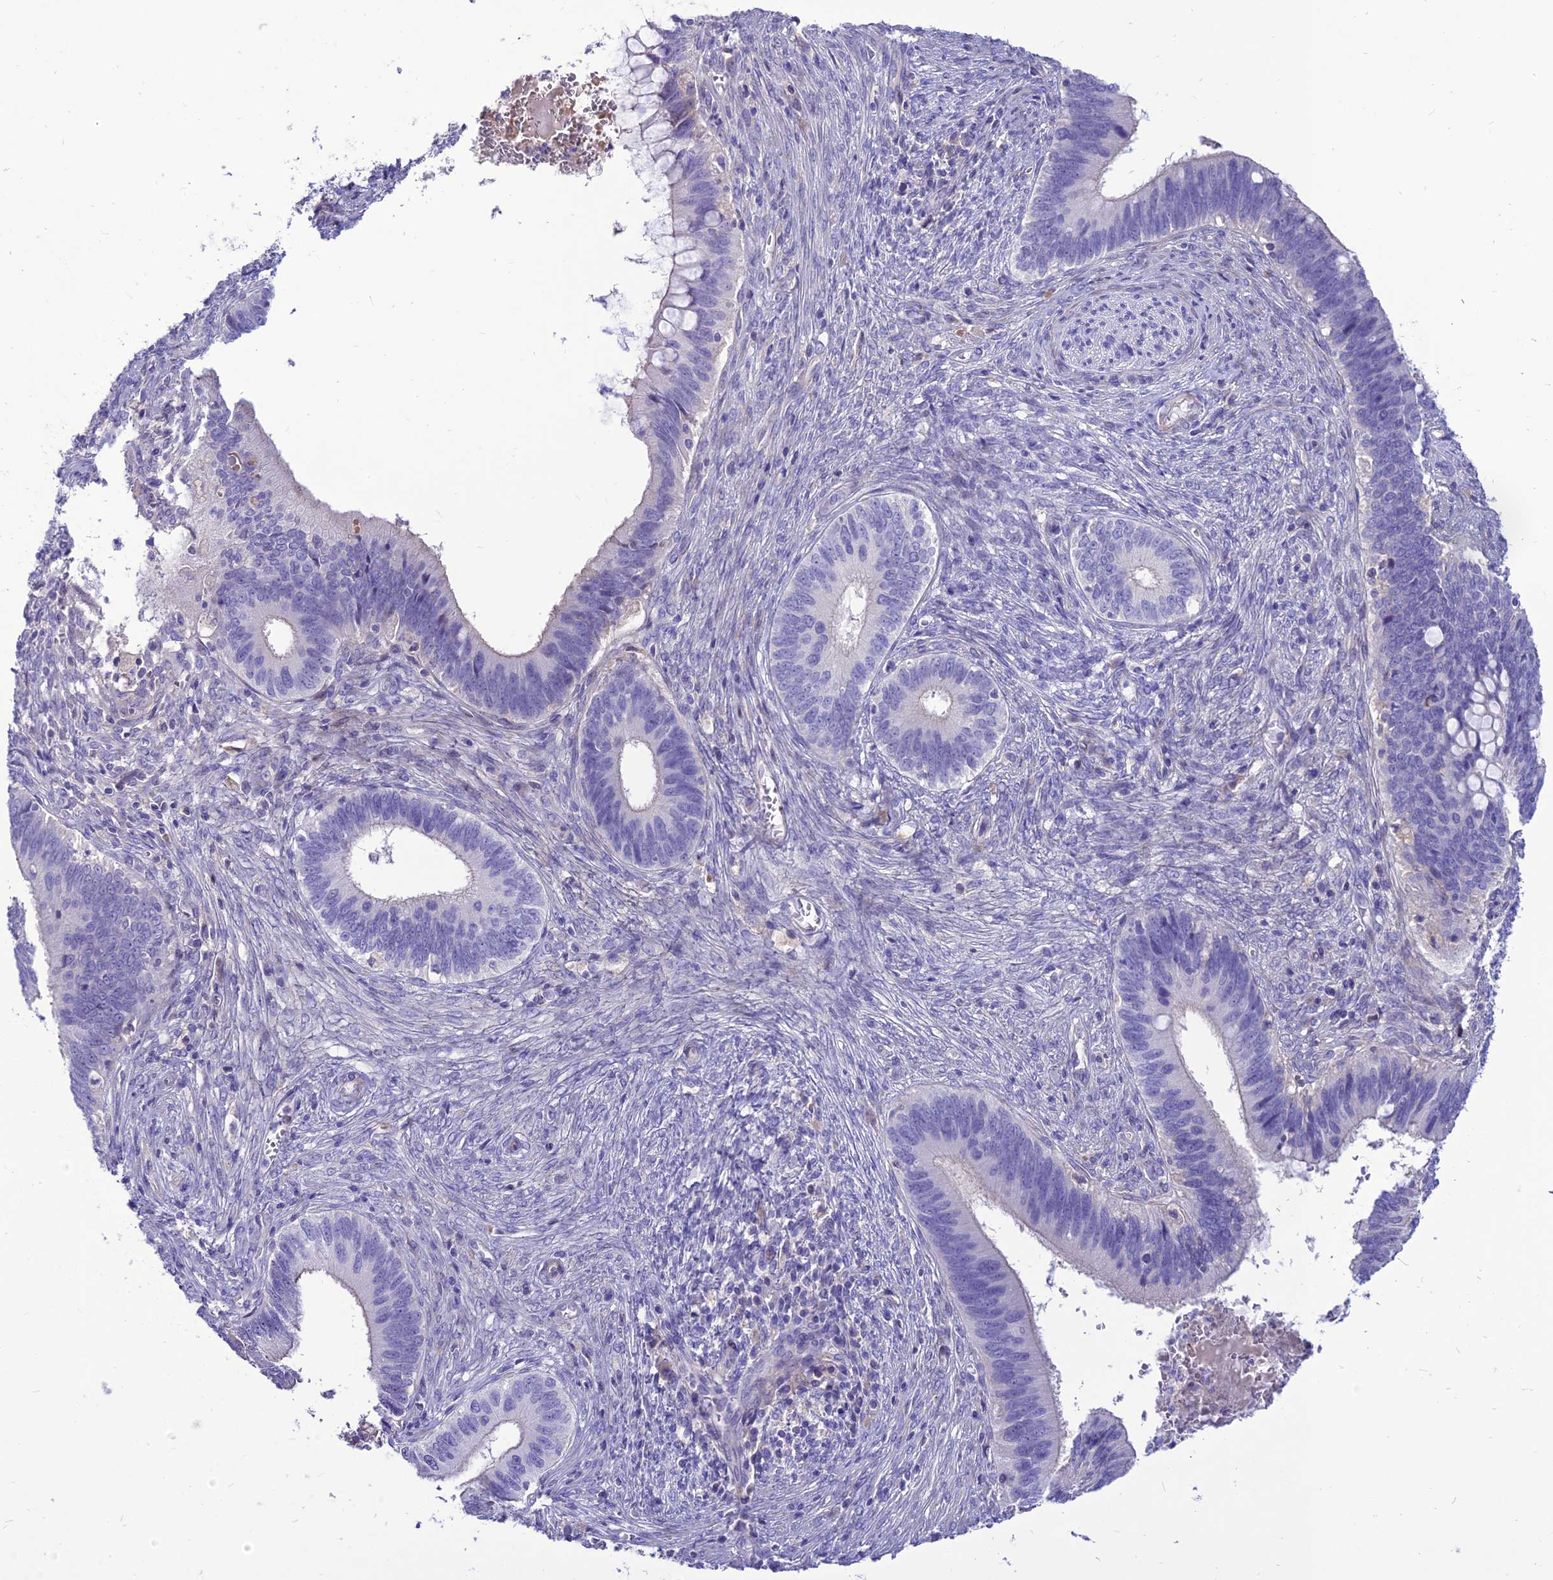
{"staining": {"intensity": "negative", "quantity": "none", "location": "none"}, "tissue": "cervical cancer", "cell_type": "Tumor cells", "image_type": "cancer", "snomed": [{"axis": "morphology", "description": "Adenocarcinoma, NOS"}, {"axis": "topography", "description": "Cervix"}], "caption": "Immunohistochemistry (IHC) image of neoplastic tissue: human cervical cancer (adenocarcinoma) stained with DAB reveals no significant protein expression in tumor cells. (DAB (3,3'-diaminobenzidine) immunohistochemistry with hematoxylin counter stain).", "gene": "TEKT3", "patient": {"sex": "female", "age": 42}}